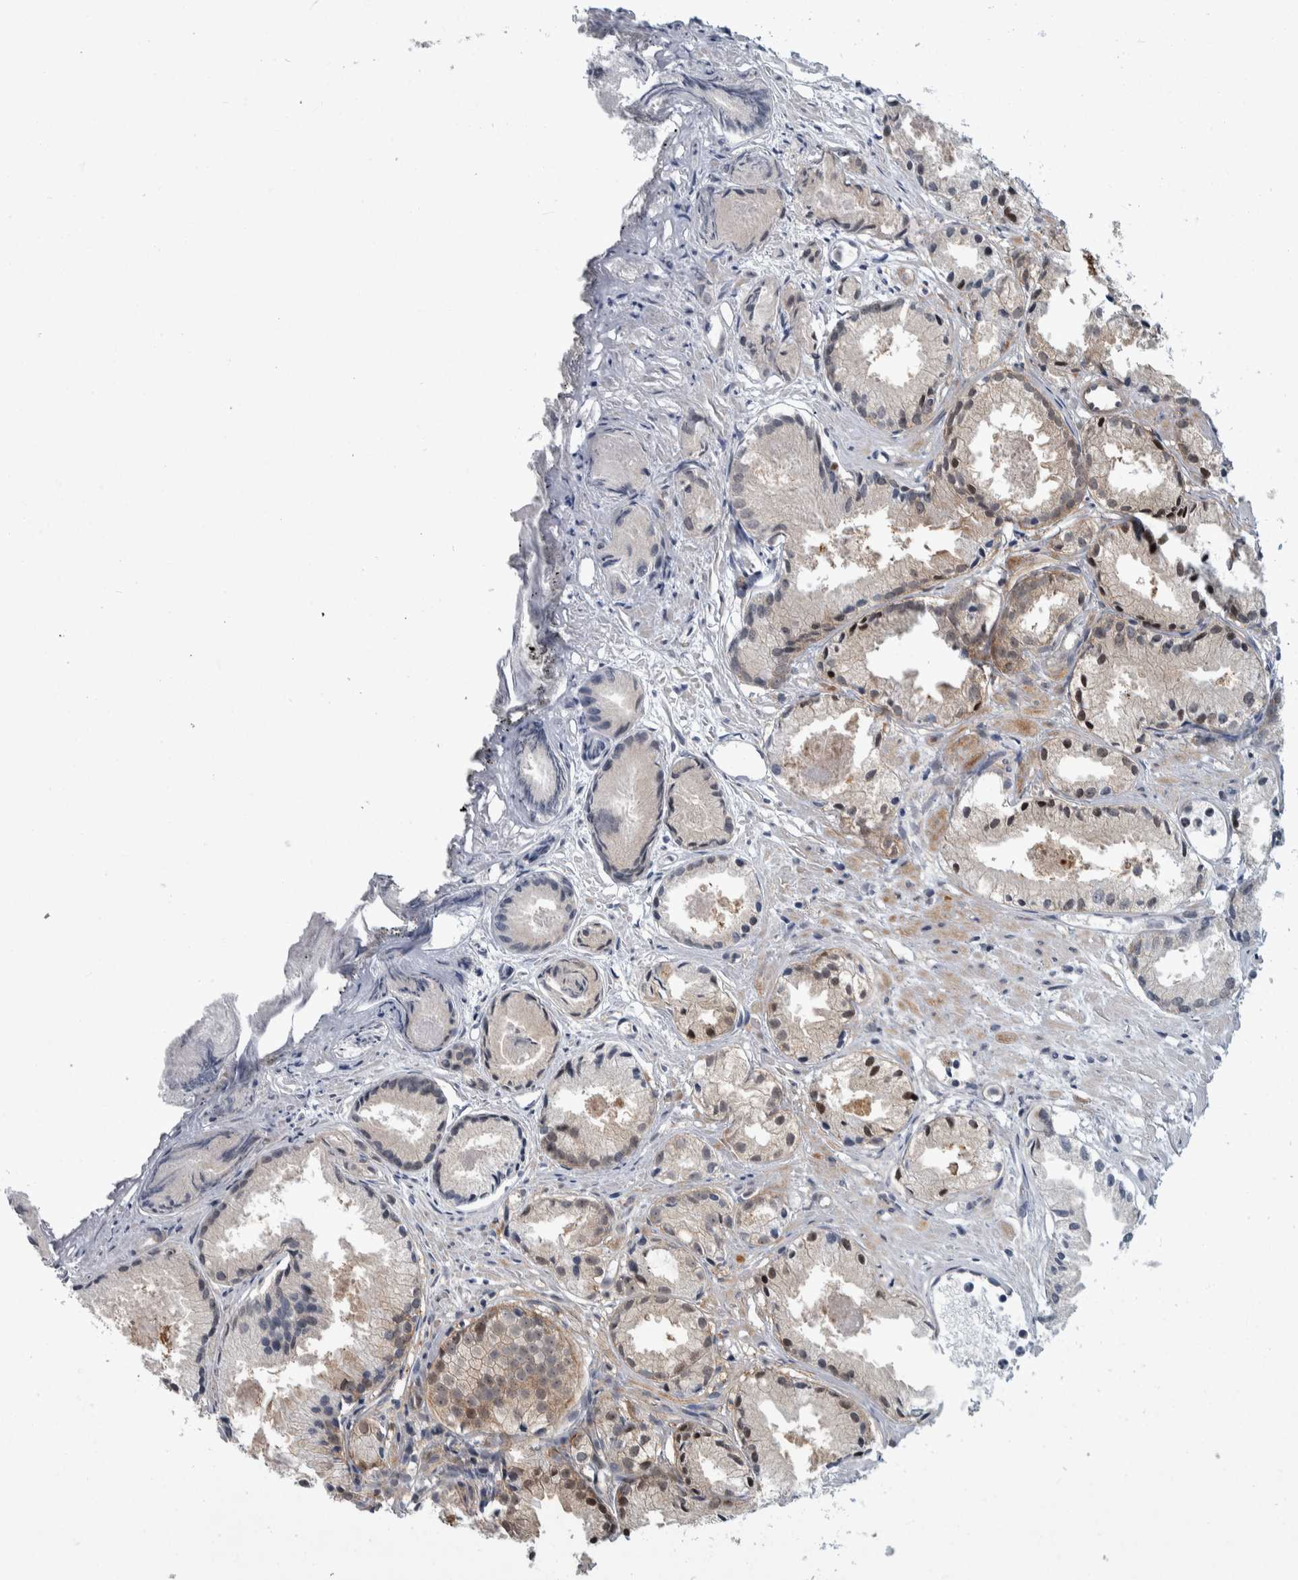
{"staining": {"intensity": "weak", "quantity": ">75%", "location": "cytoplasmic/membranous,nuclear"}, "tissue": "prostate cancer", "cell_type": "Tumor cells", "image_type": "cancer", "snomed": [{"axis": "morphology", "description": "Adenocarcinoma, Low grade"}, {"axis": "topography", "description": "Prostate"}], "caption": "A low amount of weak cytoplasmic/membranous and nuclear positivity is identified in approximately >75% of tumor cells in adenocarcinoma (low-grade) (prostate) tissue.", "gene": "PTPA", "patient": {"sex": "male", "age": 72}}